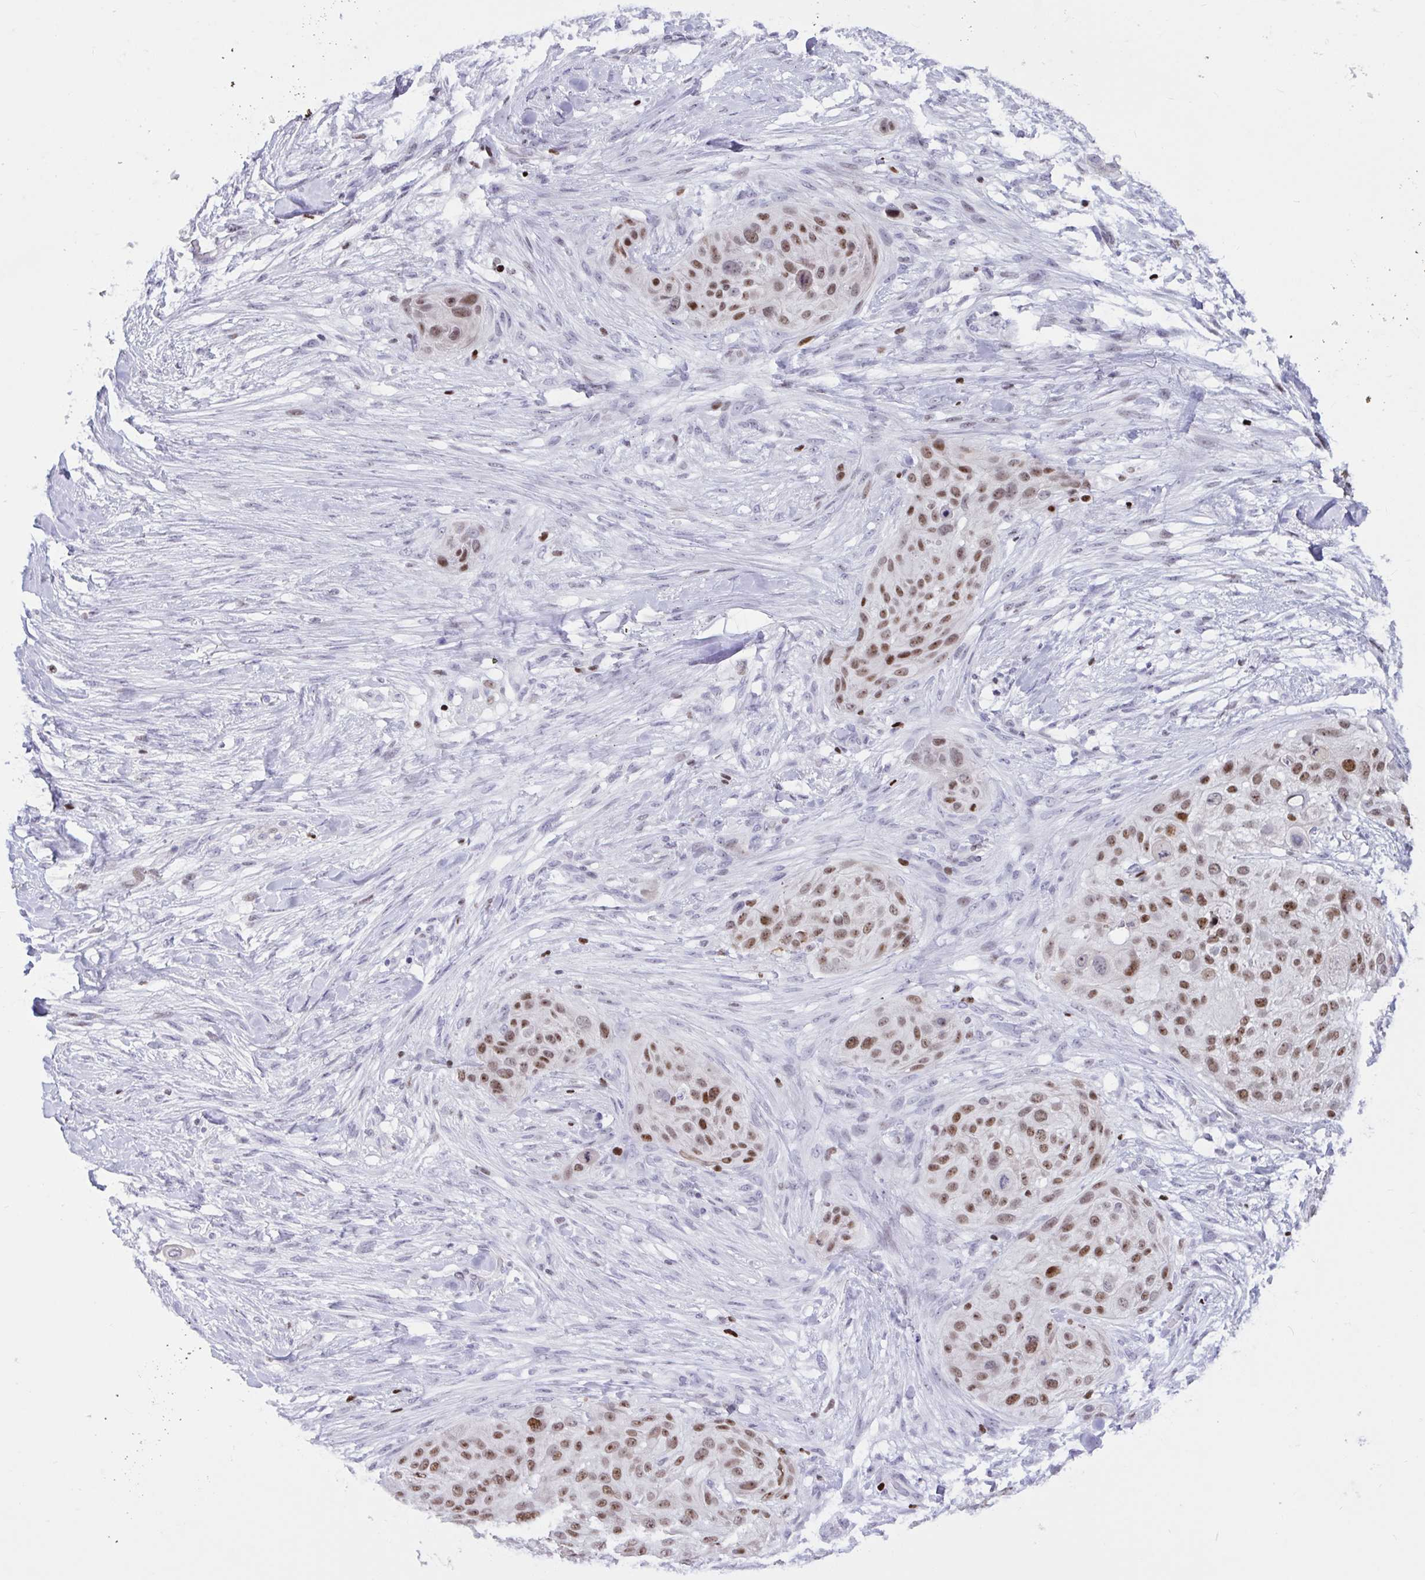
{"staining": {"intensity": "moderate", "quantity": ">75%", "location": "nuclear"}, "tissue": "skin cancer", "cell_type": "Tumor cells", "image_type": "cancer", "snomed": [{"axis": "morphology", "description": "Squamous cell carcinoma, NOS"}, {"axis": "topography", "description": "Skin"}], "caption": "The immunohistochemical stain labels moderate nuclear positivity in tumor cells of skin squamous cell carcinoma tissue.", "gene": "HMGB2", "patient": {"sex": "female", "age": 87}}